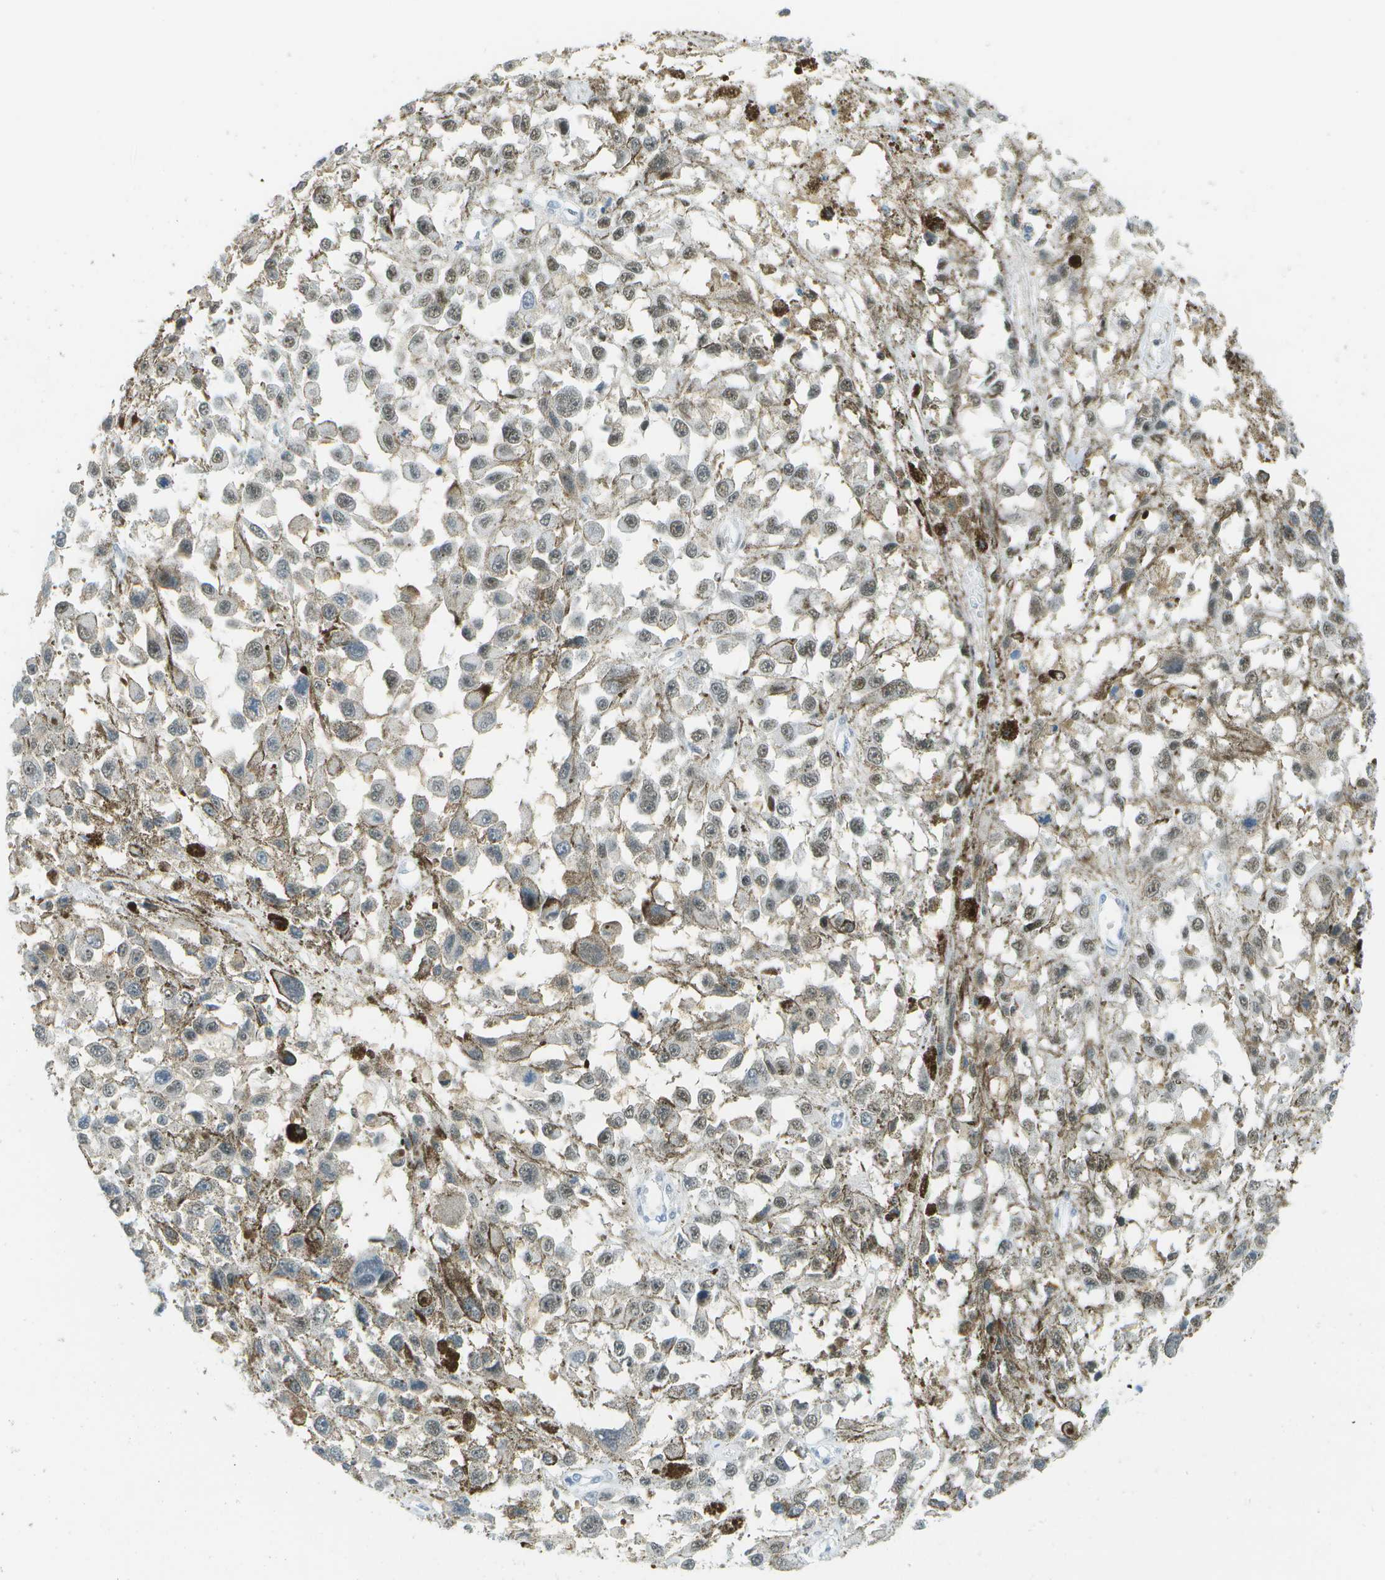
{"staining": {"intensity": "weak", "quantity": "<25%", "location": "nuclear"}, "tissue": "melanoma", "cell_type": "Tumor cells", "image_type": "cancer", "snomed": [{"axis": "morphology", "description": "Malignant melanoma, Metastatic site"}, {"axis": "topography", "description": "Lymph node"}], "caption": "Immunohistochemical staining of malignant melanoma (metastatic site) displays no significant expression in tumor cells.", "gene": "NEK11", "patient": {"sex": "male", "age": 59}}